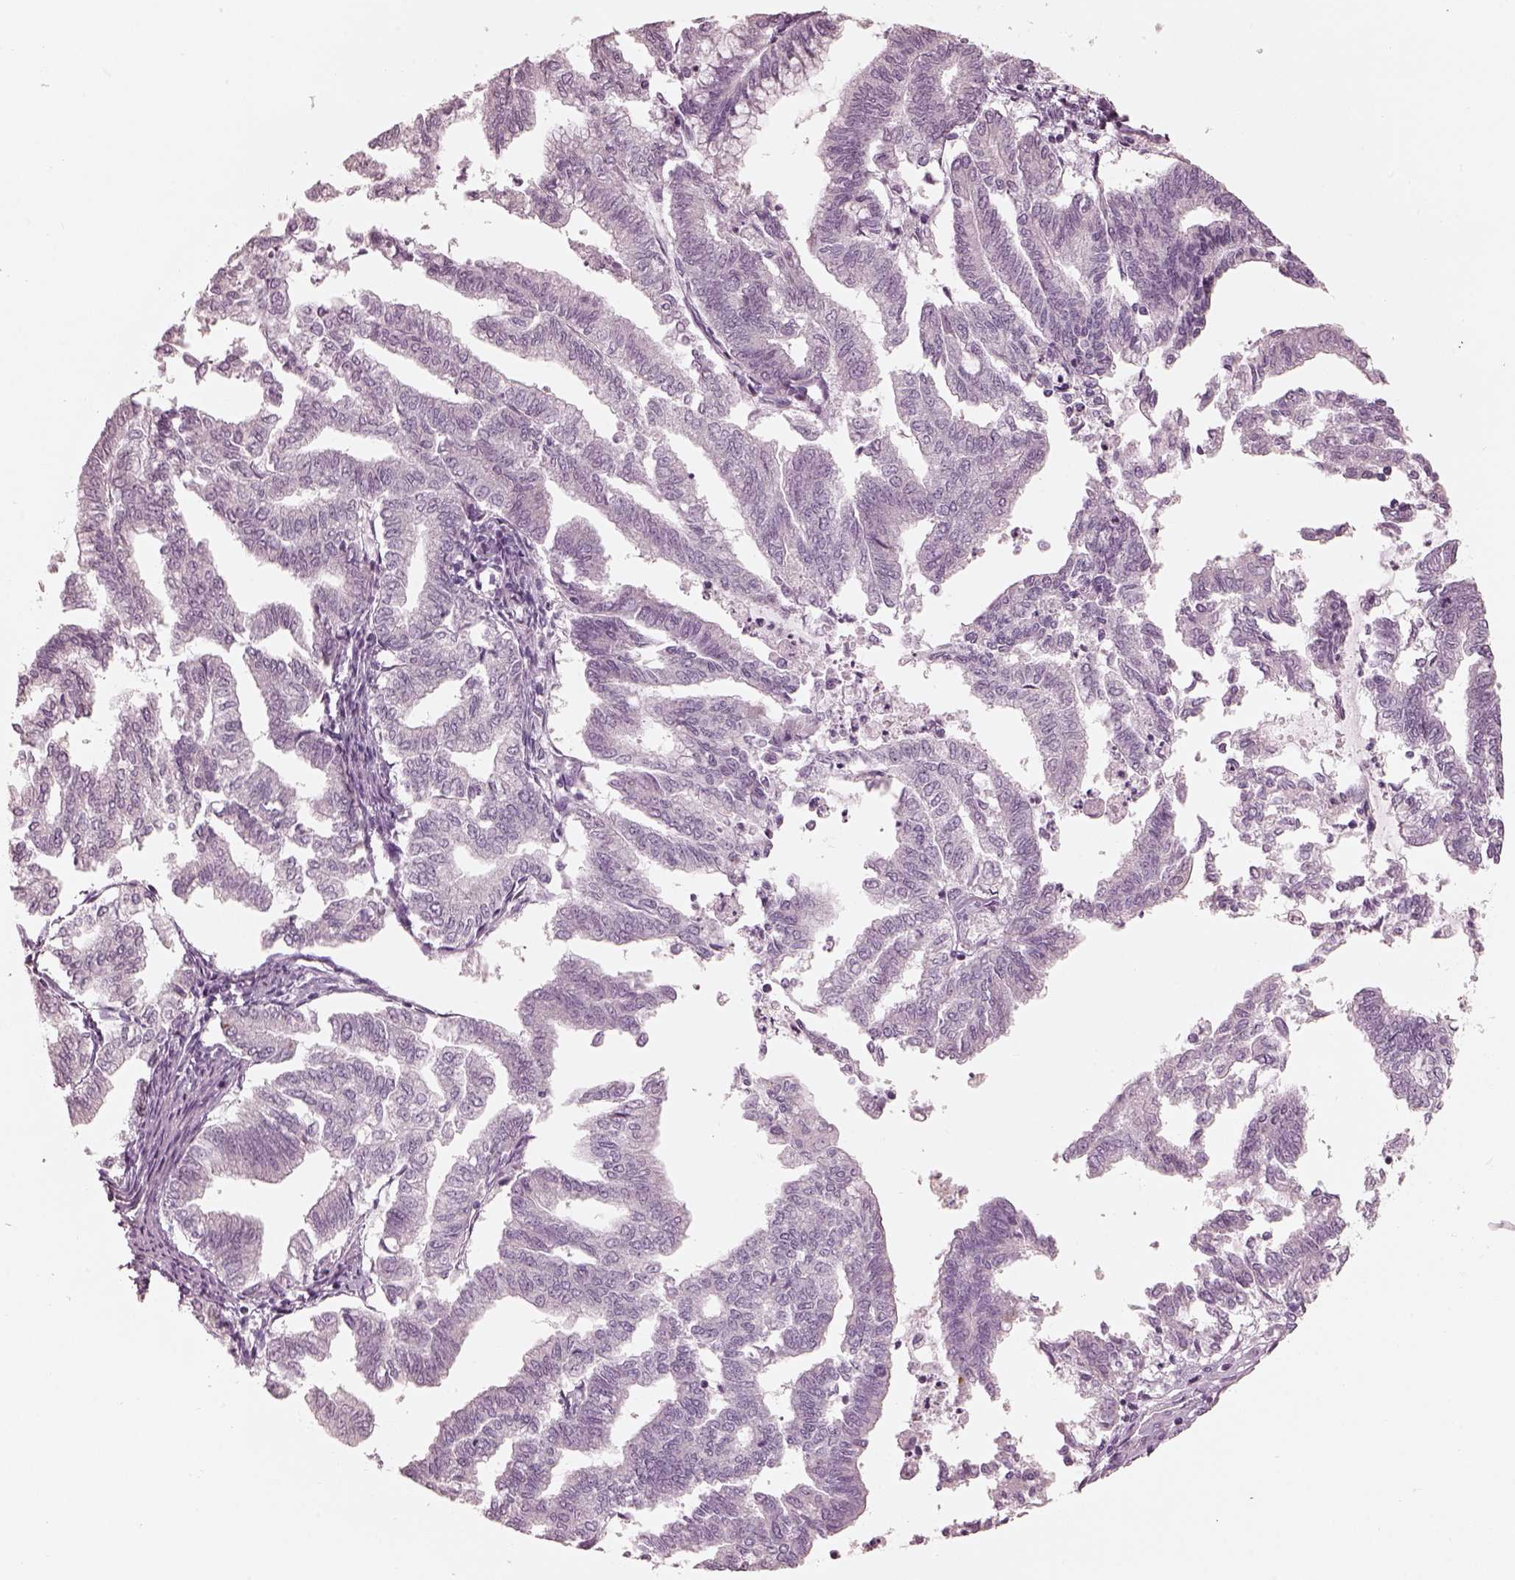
{"staining": {"intensity": "negative", "quantity": "none", "location": "none"}, "tissue": "endometrial cancer", "cell_type": "Tumor cells", "image_type": "cancer", "snomed": [{"axis": "morphology", "description": "Adenocarcinoma, NOS"}, {"axis": "topography", "description": "Endometrium"}], "caption": "DAB immunohistochemical staining of human adenocarcinoma (endometrial) demonstrates no significant positivity in tumor cells.", "gene": "RSPH9", "patient": {"sex": "female", "age": 79}}